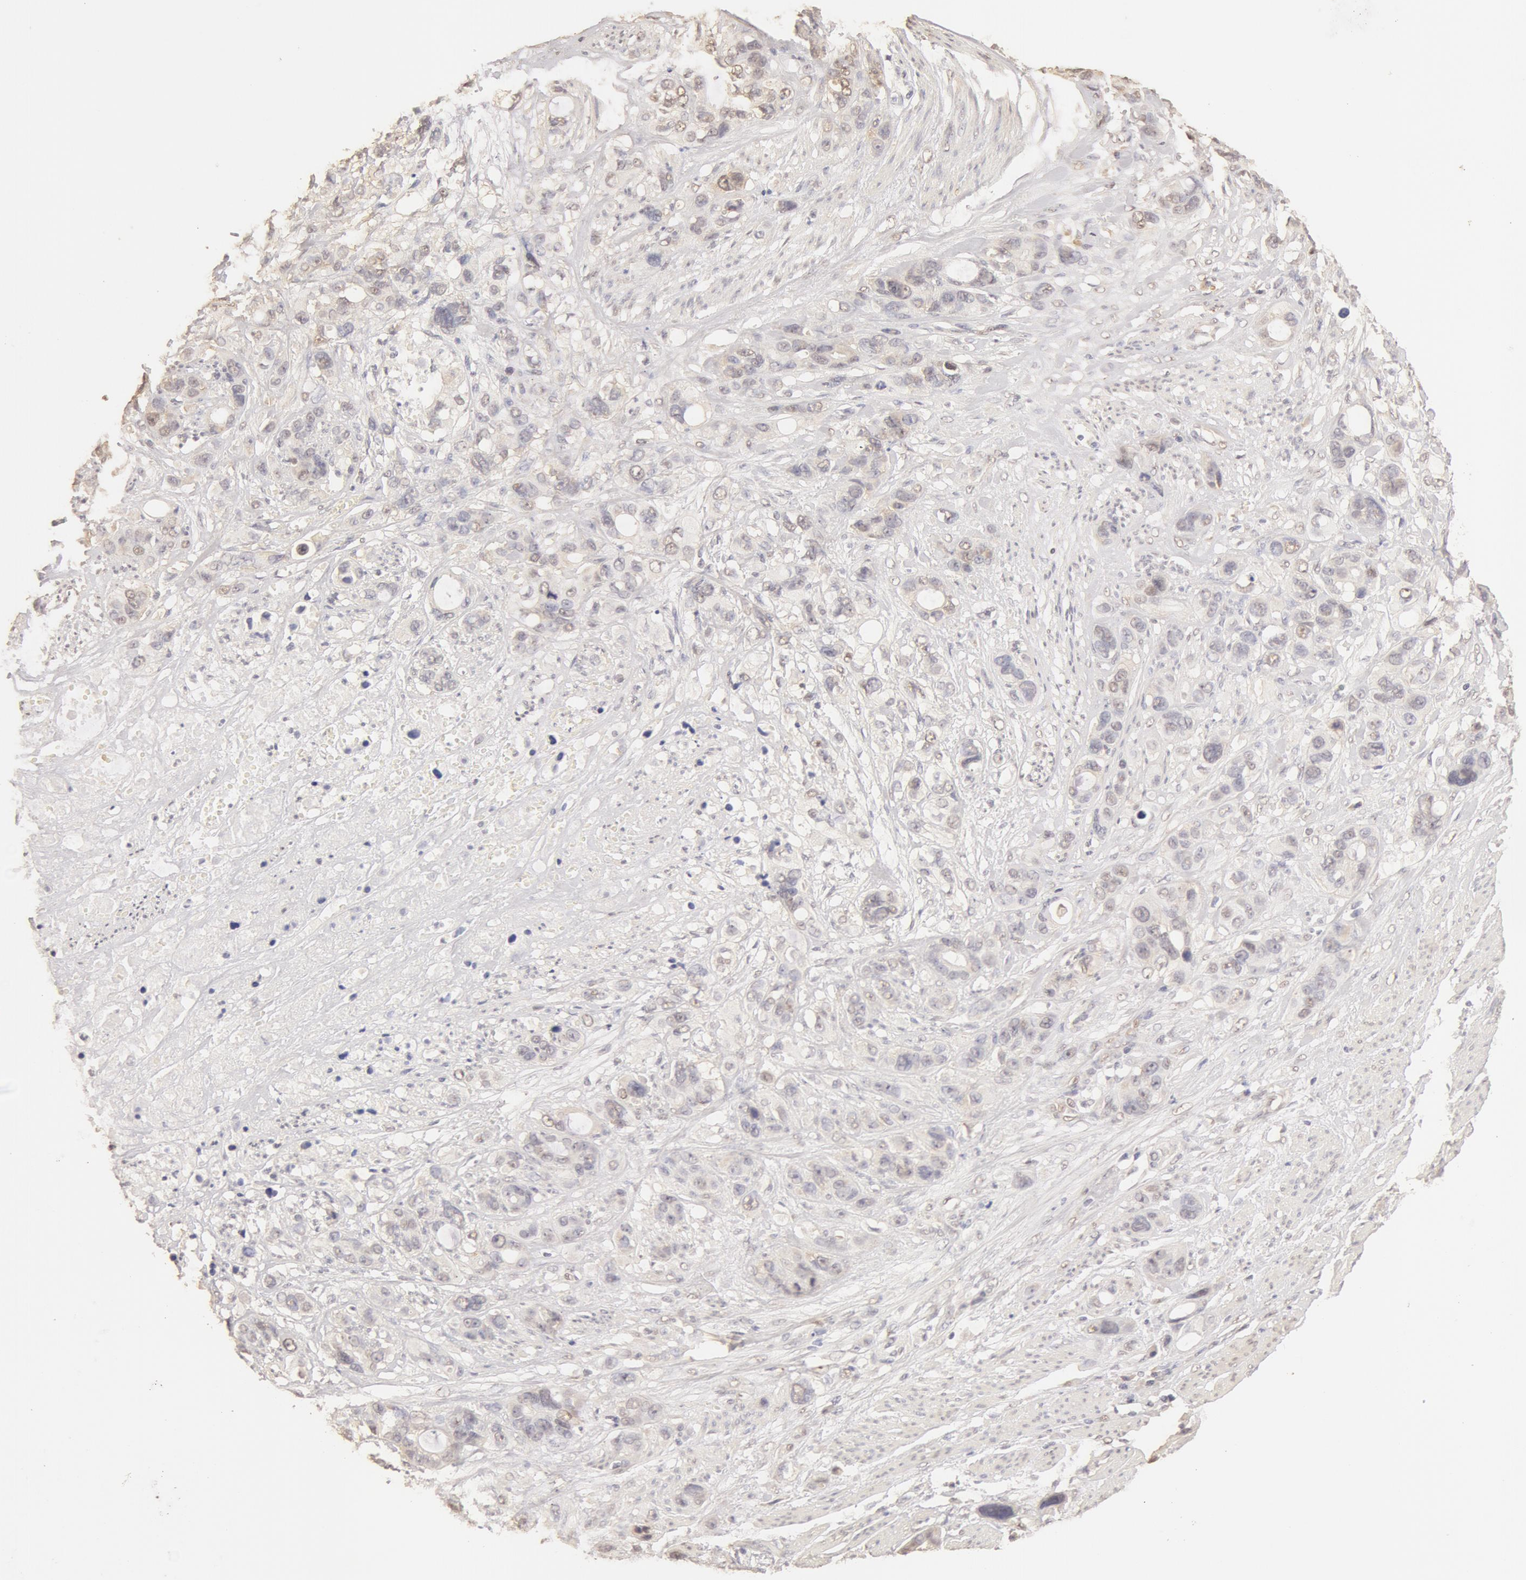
{"staining": {"intensity": "weak", "quantity": ">75%", "location": "cytoplasmic/membranous,nuclear"}, "tissue": "stomach cancer", "cell_type": "Tumor cells", "image_type": "cancer", "snomed": [{"axis": "morphology", "description": "Adenocarcinoma, NOS"}, {"axis": "topography", "description": "Stomach, upper"}], "caption": "The immunohistochemical stain shows weak cytoplasmic/membranous and nuclear staining in tumor cells of stomach cancer tissue.", "gene": "SNRNP70", "patient": {"sex": "male", "age": 47}}